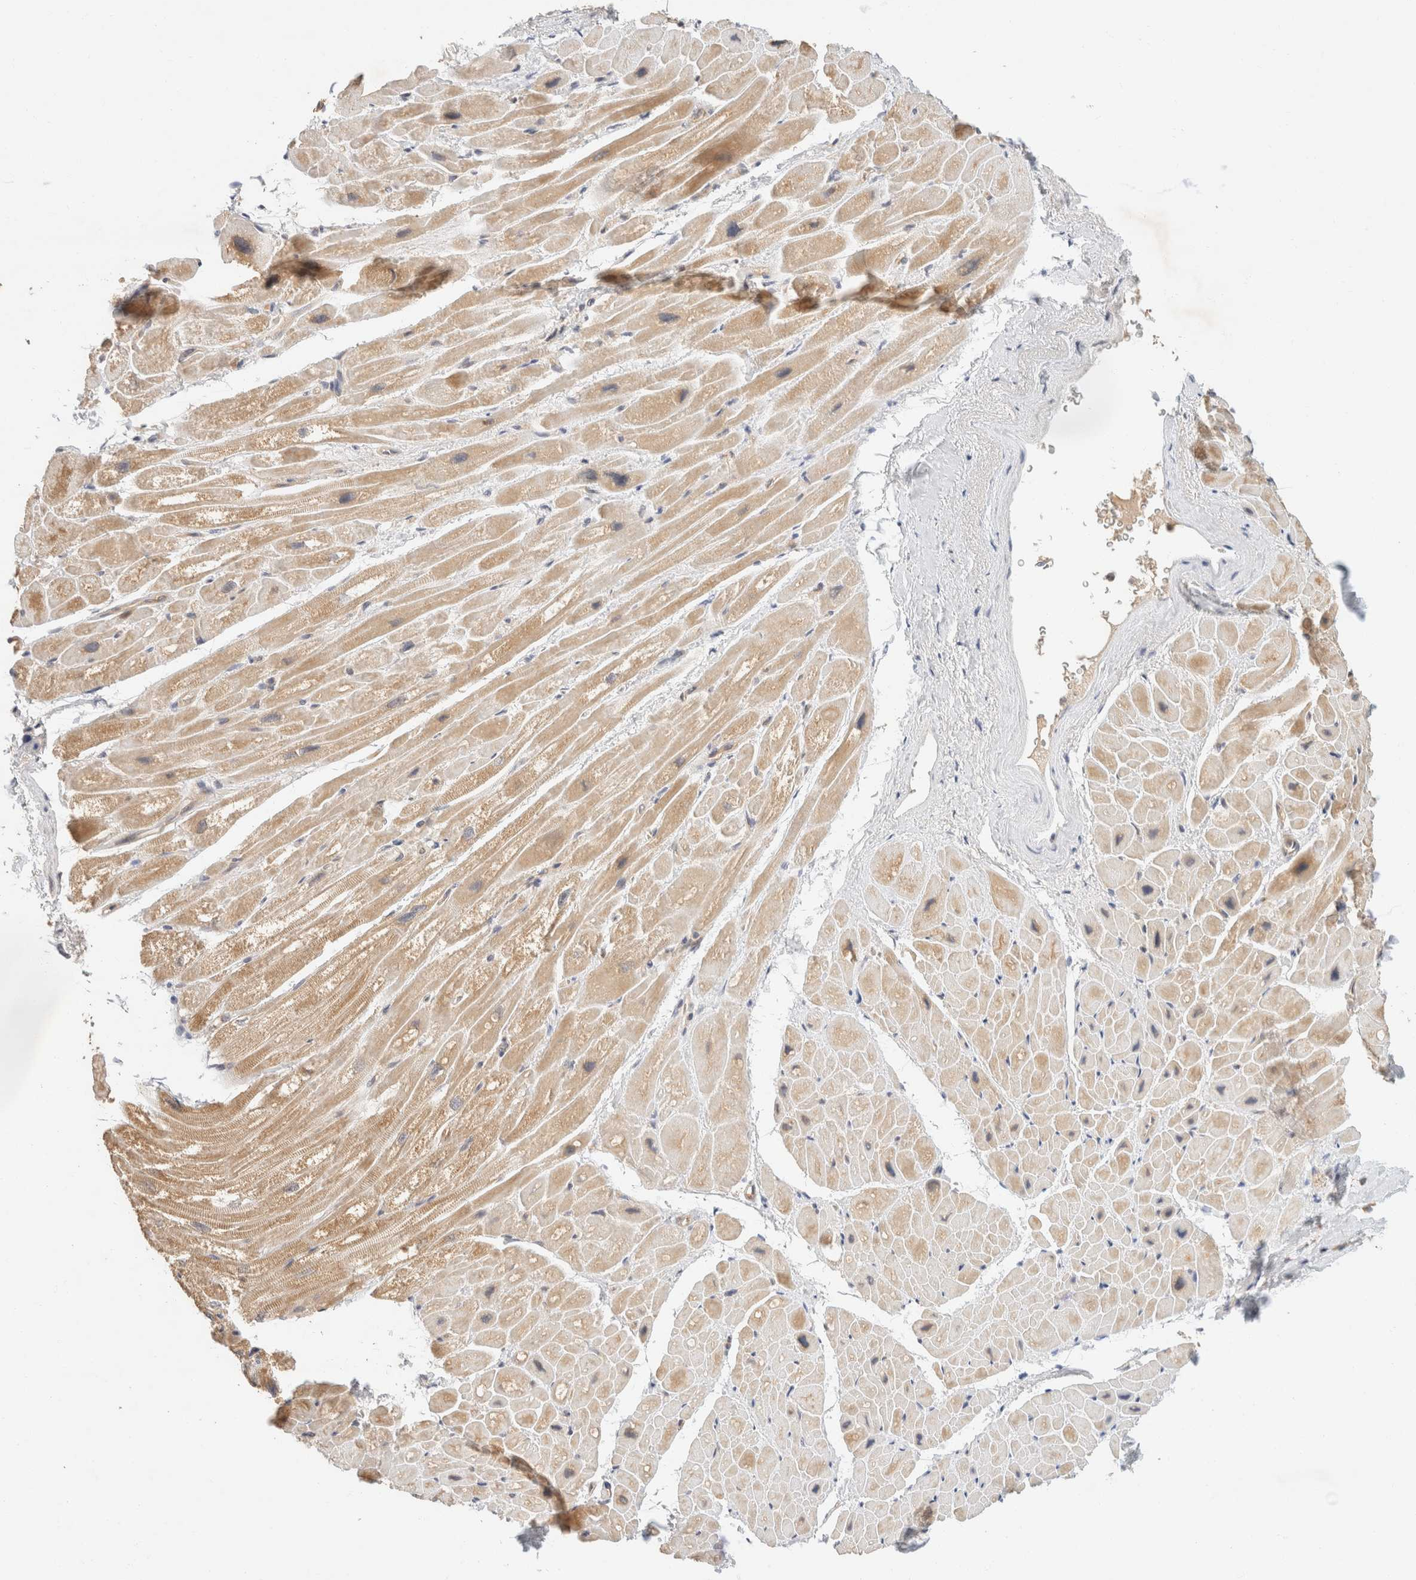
{"staining": {"intensity": "weak", "quantity": ">75%", "location": "cytoplasmic/membranous"}, "tissue": "heart muscle", "cell_type": "Cardiomyocytes", "image_type": "normal", "snomed": [{"axis": "morphology", "description": "Normal tissue, NOS"}, {"axis": "topography", "description": "Heart"}], "caption": "Immunohistochemistry photomicrograph of unremarkable heart muscle: human heart muscle stained using immunohistochemistry (IHC) displays low levels of weak protein expression localized specifically in the cytoplasmic/membranous of cardiomyocytes, appearing as a cytoplasmic/membranous brown color.", "gene": "TACC1", "patient": {"sex": "male", "age": 49}}